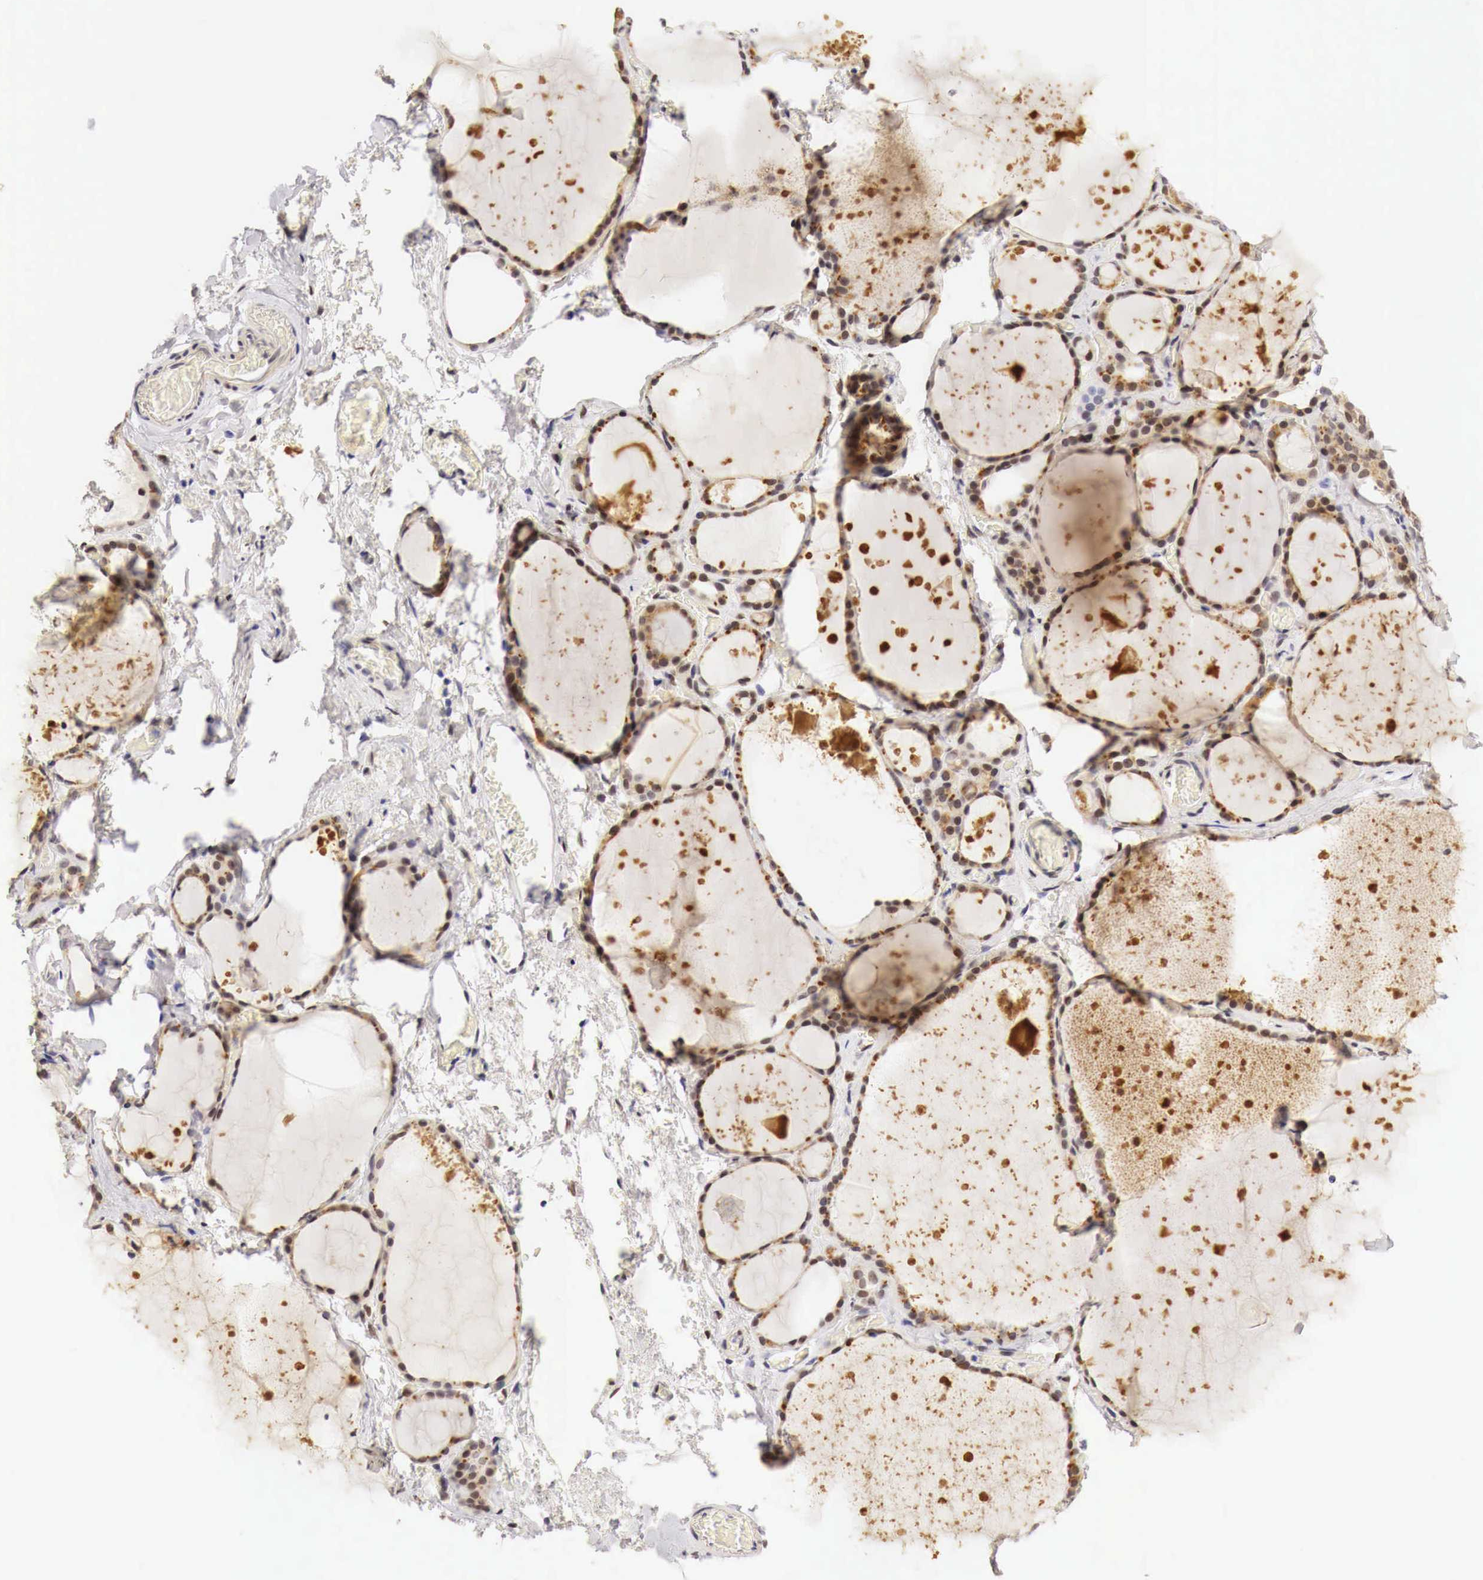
{"staining": {"intensity": "moderate", "quantity": ">75%", "location": "cytoplasmic/membranous,nuclear"}, "tissue": "thyroid gland", "cell_type": "Glandular cells", "image_type": "normal", "snomed": [{"axis": "morphology", "description": "Normal tissue, NOS"}, {"axis": "topography", "description": "Thyroid gland"}], "caption": "The micrograph shows a brown stain indicating the presence of a protein in the cytoplasmic/membranous,nuclear of glandular cells in thyroid gland.", "gene": "CASP3", "patient": {"sex": "male", "age": 76}}